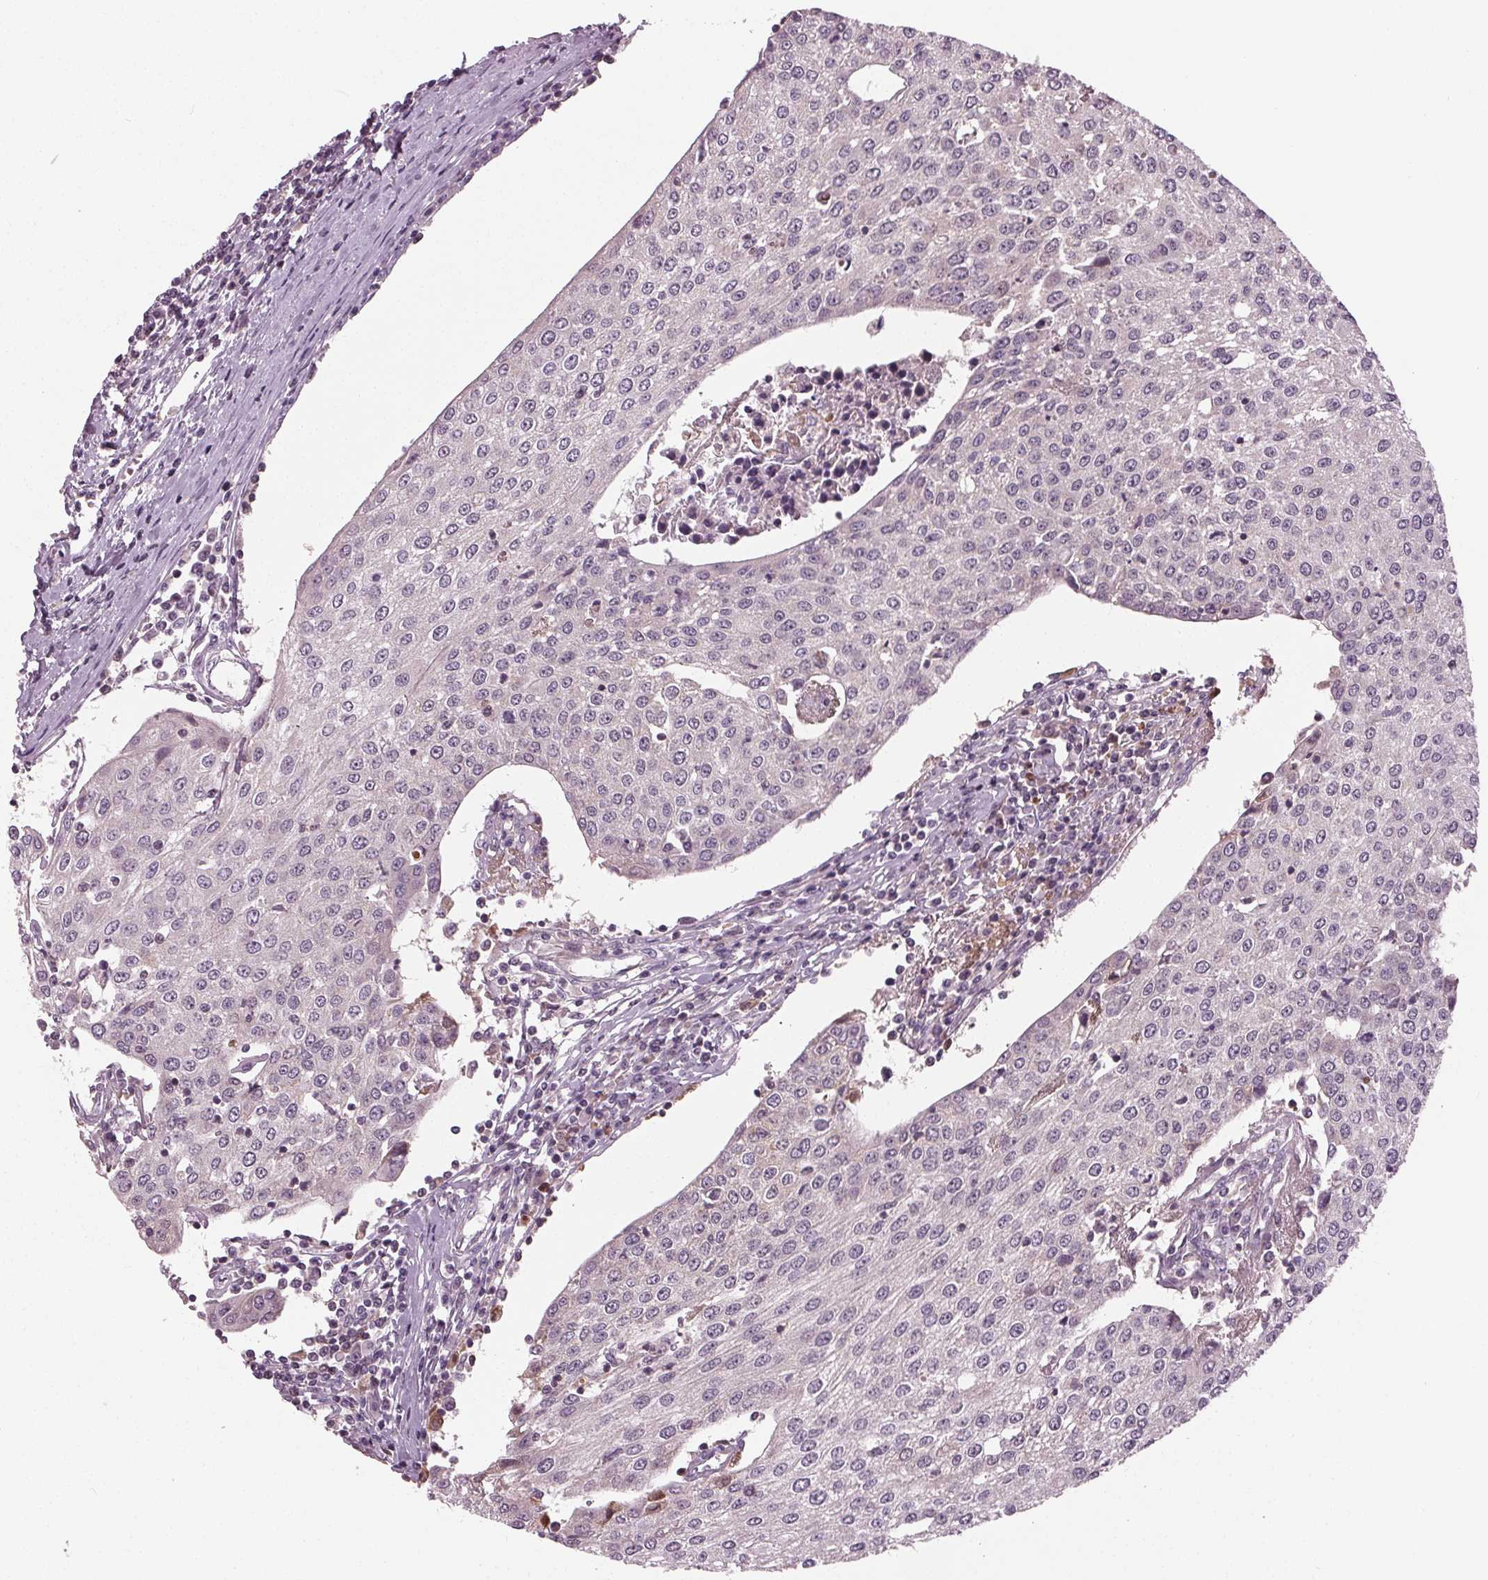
{"staining": {"intensity": "negative", "quantity": "none", "location": "none"}, "tissue": "urothelial cancer", "cell_type": "Tumor cells", "image_type": "cancer", "snomed": [{"axis": "morphology", "description": "Urothelial carcinoma, High grade"}, {"axis": "topography", "description": "Urinary bladder"}], "caption": "Tumor cells show no significant staining in urothelial cancer.", "gene": "ZNF605", "patient": {"sex": "female", "age": 85}}